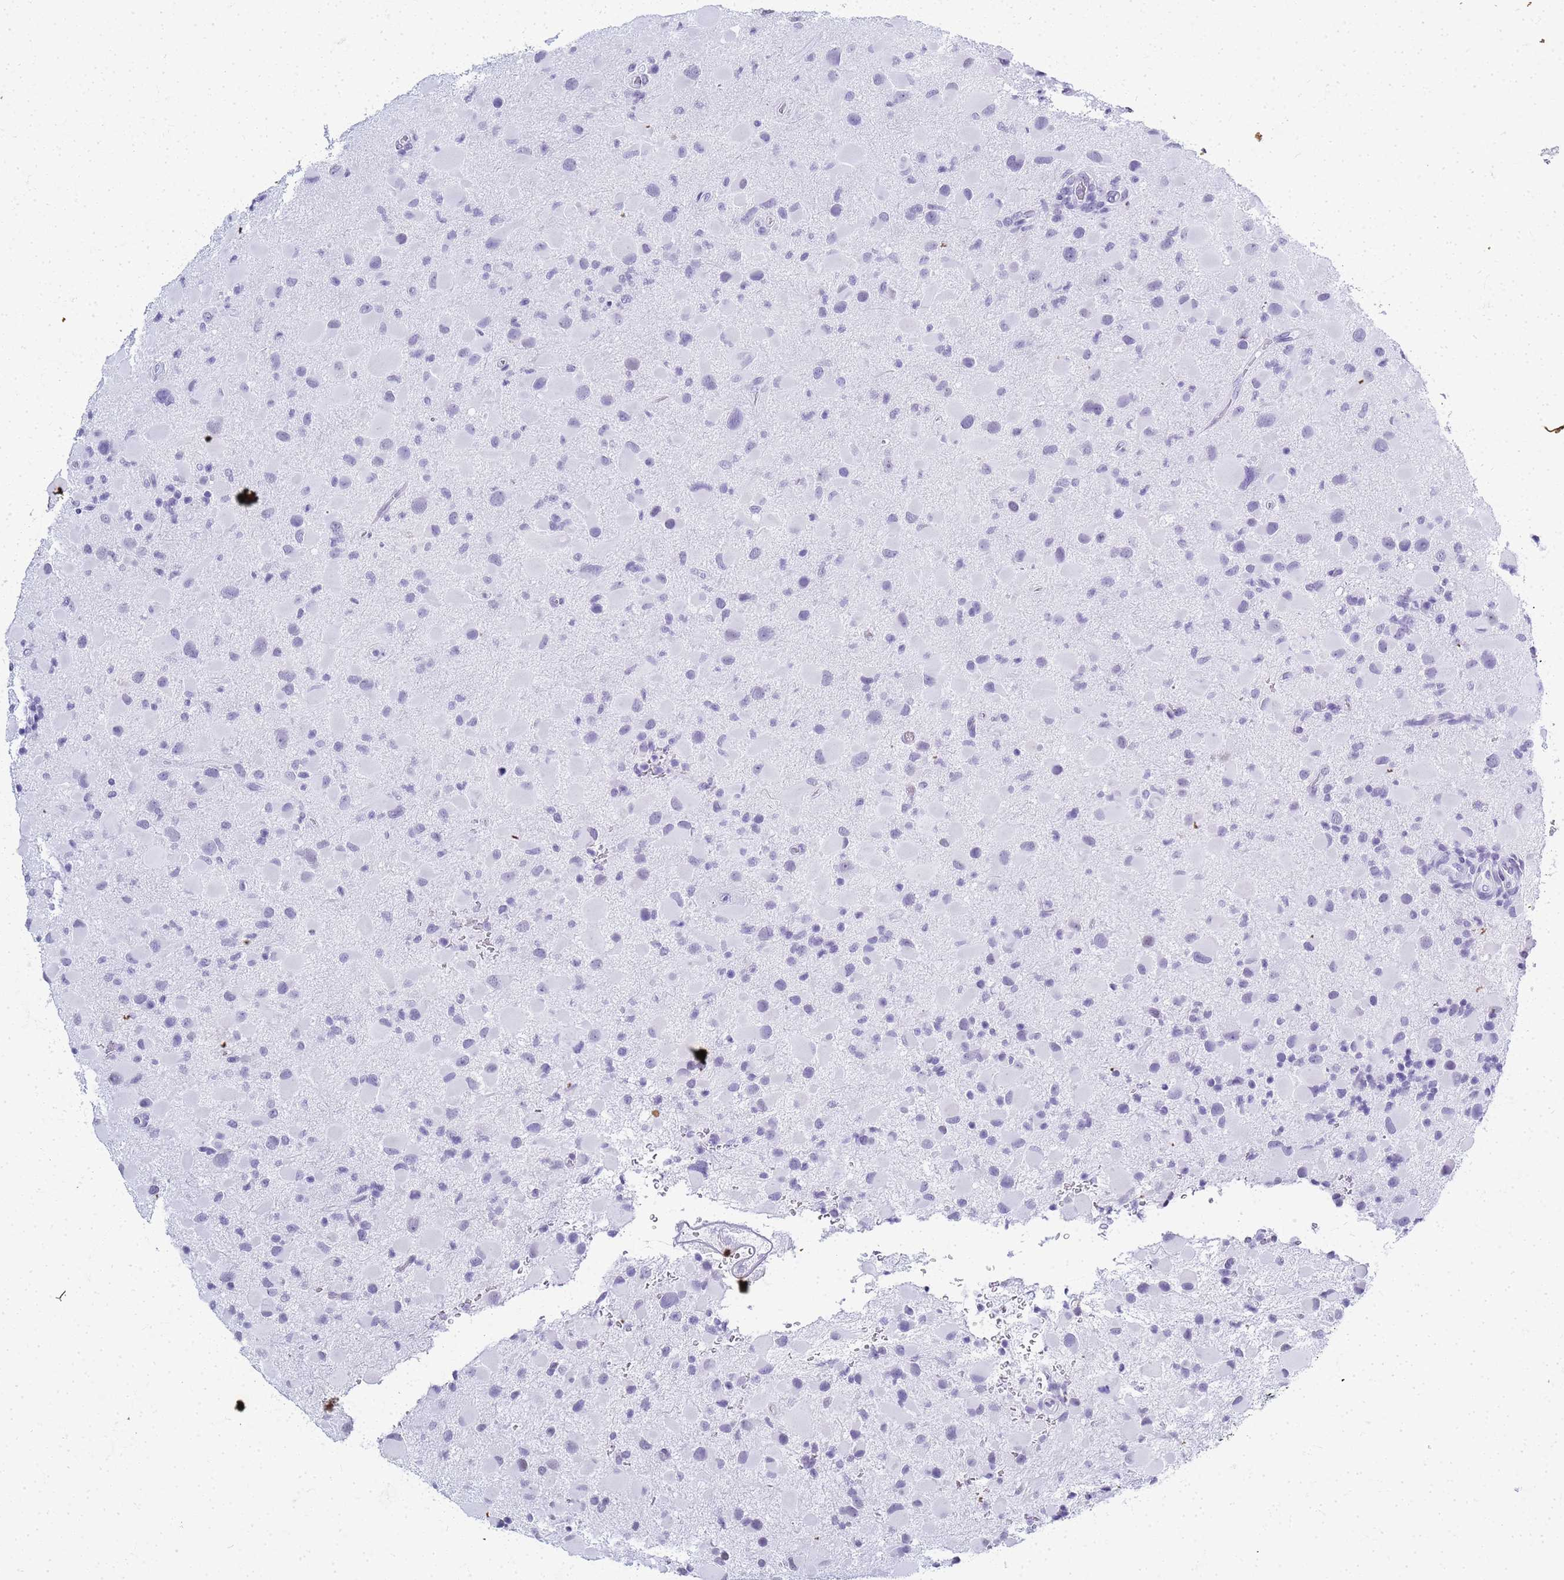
{"staining": {"intensity": "negative", "quantity": "none", "location": "none"}, "tissue": "glioma", "cell_type": "Tumor cells", "image_type": "cancer", "snomed": [{"axis": "morphology", "description": "Glioma, malignant, Low grade"}, {"axis": "topography", "description": "Brain"}], "caption": "High power microscopy histopathology image of an immunohistochemistry histopathology image of low-grade glioma (malignant), revealing no significant staining in tumor cells.", "gene": "SLC7A9", "patient": {"sex": "female", "age": 32}}